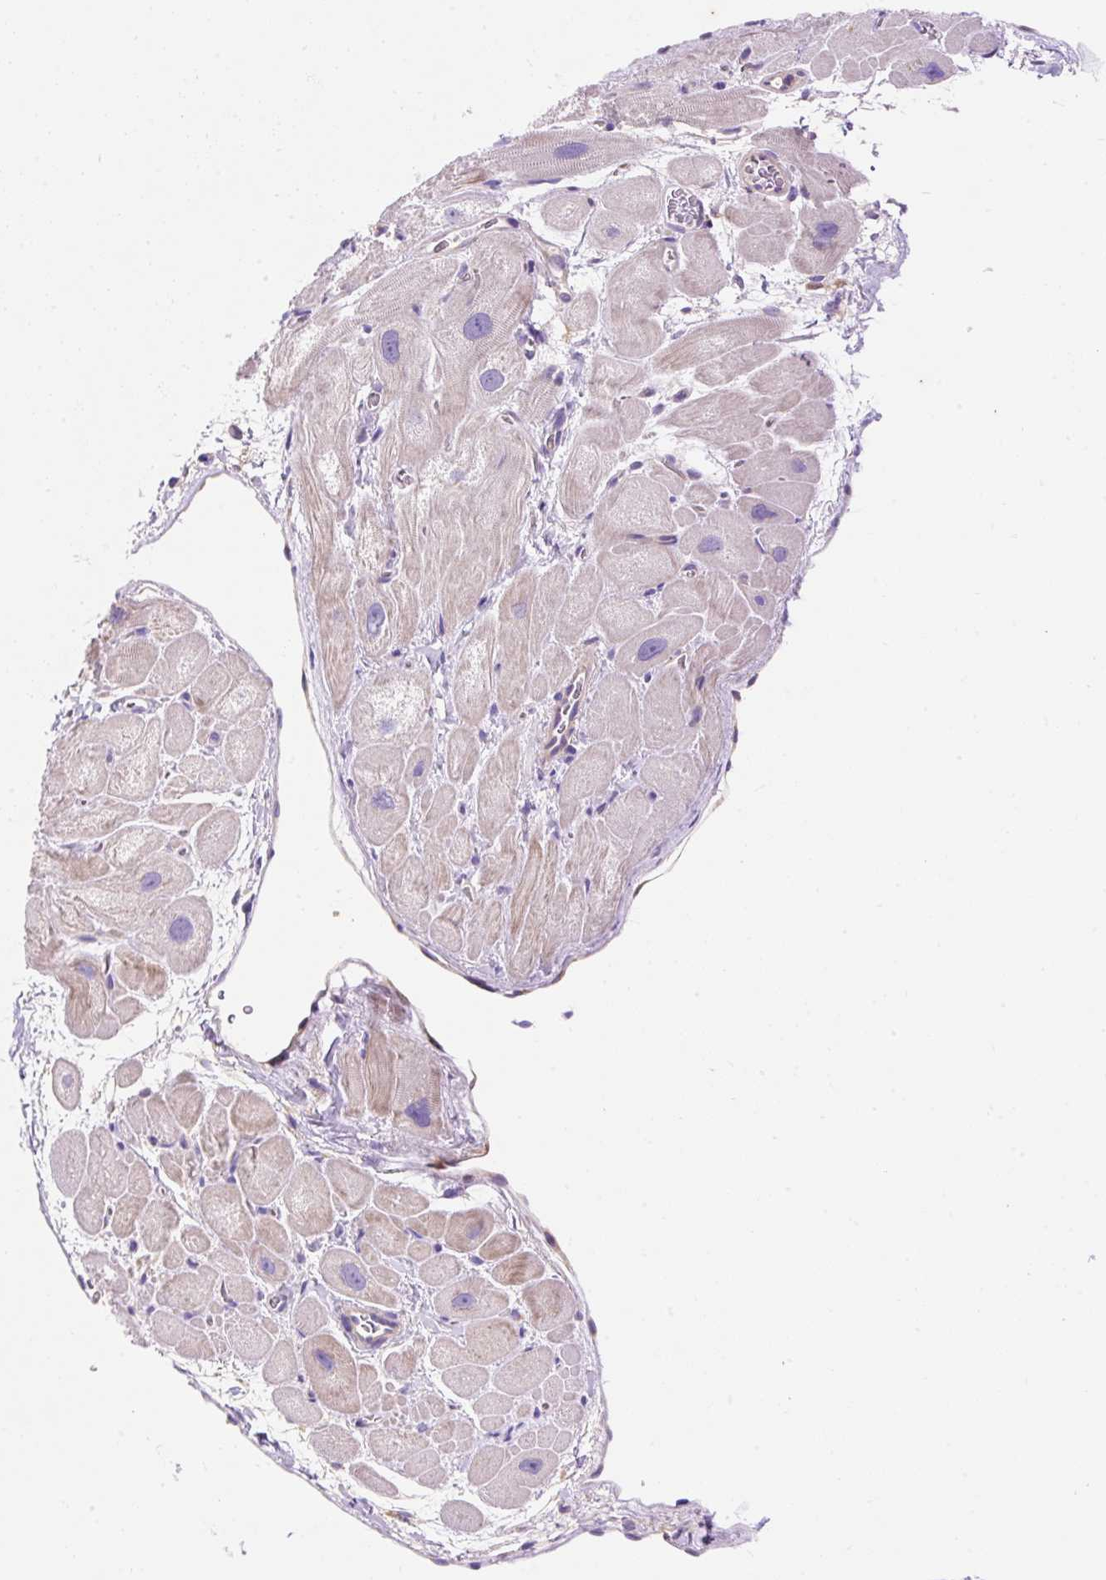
{"staining": {"intensity": "strong", "quantity": "25%-75%", "location": "cytoplasmic/membranous"}, "tissue": "heart muscle", "cell_type": "Cardiomyocytes", "image_type": "normal", "snomed": [{"axis": "morphology", "description": "Normal tissue, NOS"}, {"axis": "topography", "description": "Heart"}], "caption": "Immunohistochemical staining of benign human heart muscle displays 25%-75% levels of strong cytoplasmic/membranous protein positivity in approximately 25%-75% of cardiomyocytes.", "gene": "OR4K15", "patient": {"sex": "male", "age": 49}}